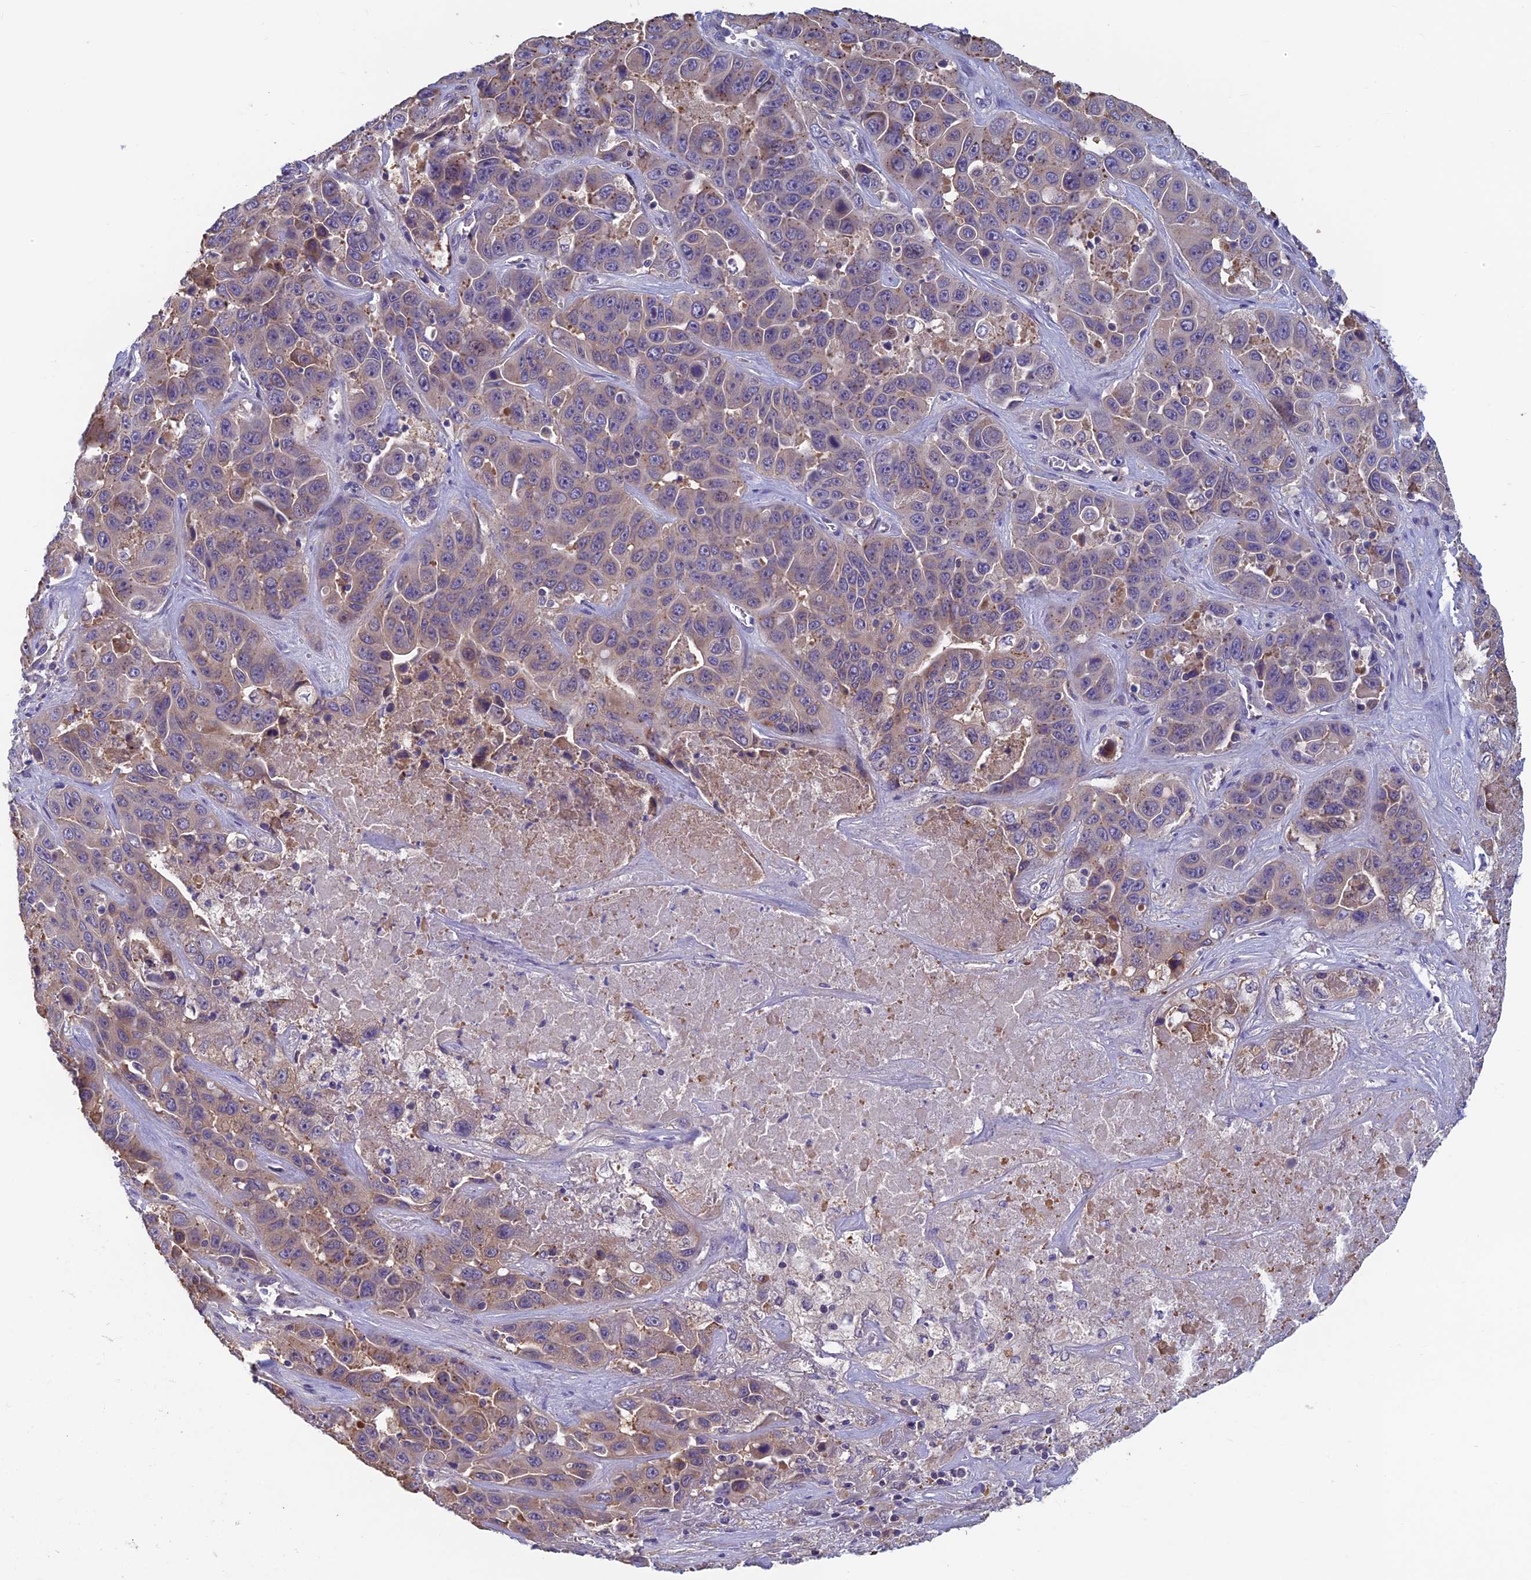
{"staining": {"intensity": "weak", "quantity": "<25%", "location": "cytoplasmic/membranous"}, "tissue": "liver cancer", "cell_type": "Tumor cells", "image_type": "cancer", "snomed": [{"axis": "morphology", "description": "Cholangiocarcinoma"}, {"axis": "topography", "description": "Liver"}], "caption": "This is an immunohistochemistry (IHC) histopathology image of cholangiocarcinoma (liver). There is no staining in tumor cells.", "gene": "HECA", "patient": {"sex": "female", "age": 52}}